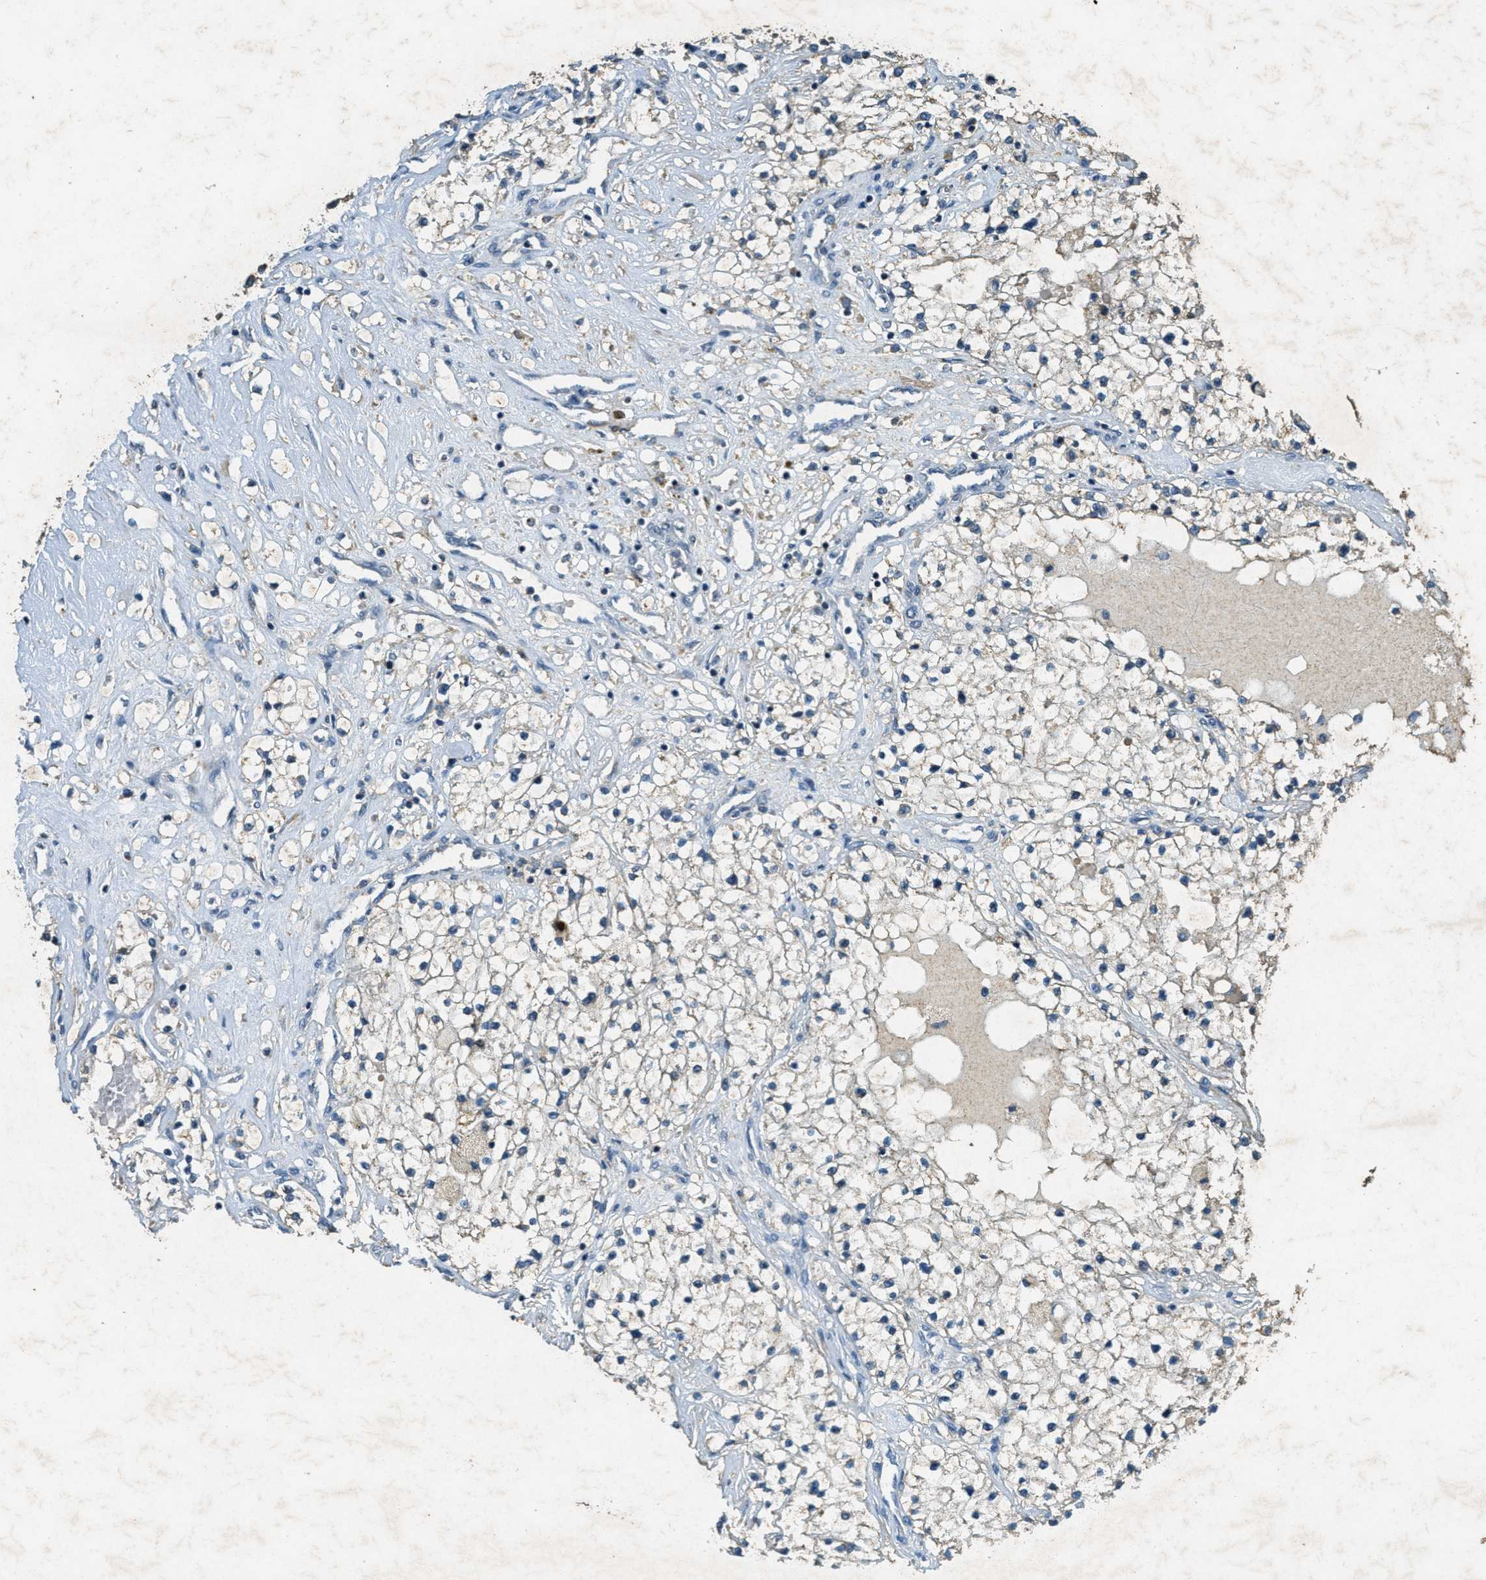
{"staining": {"intensity": "negative", "quantity": "none", "location": "none"}, "tissue": "renal cancer", "cell_type": "Tumor cells", "image_type": "cancer", "snomed": [{"axis": "morphology", "description": "Adenocarcinoma, NOS"}, {"axis": "topography", "description": "Kidney"}], "caption": "Protein analysis of renal adenocarcinoma shows no significant staining in tumor cells. (DAB immunohistochemistry (IHC) with hematoxylin counter stain).", "gene": "TCF20", "patient": {"sex": "male", "age": 68}}